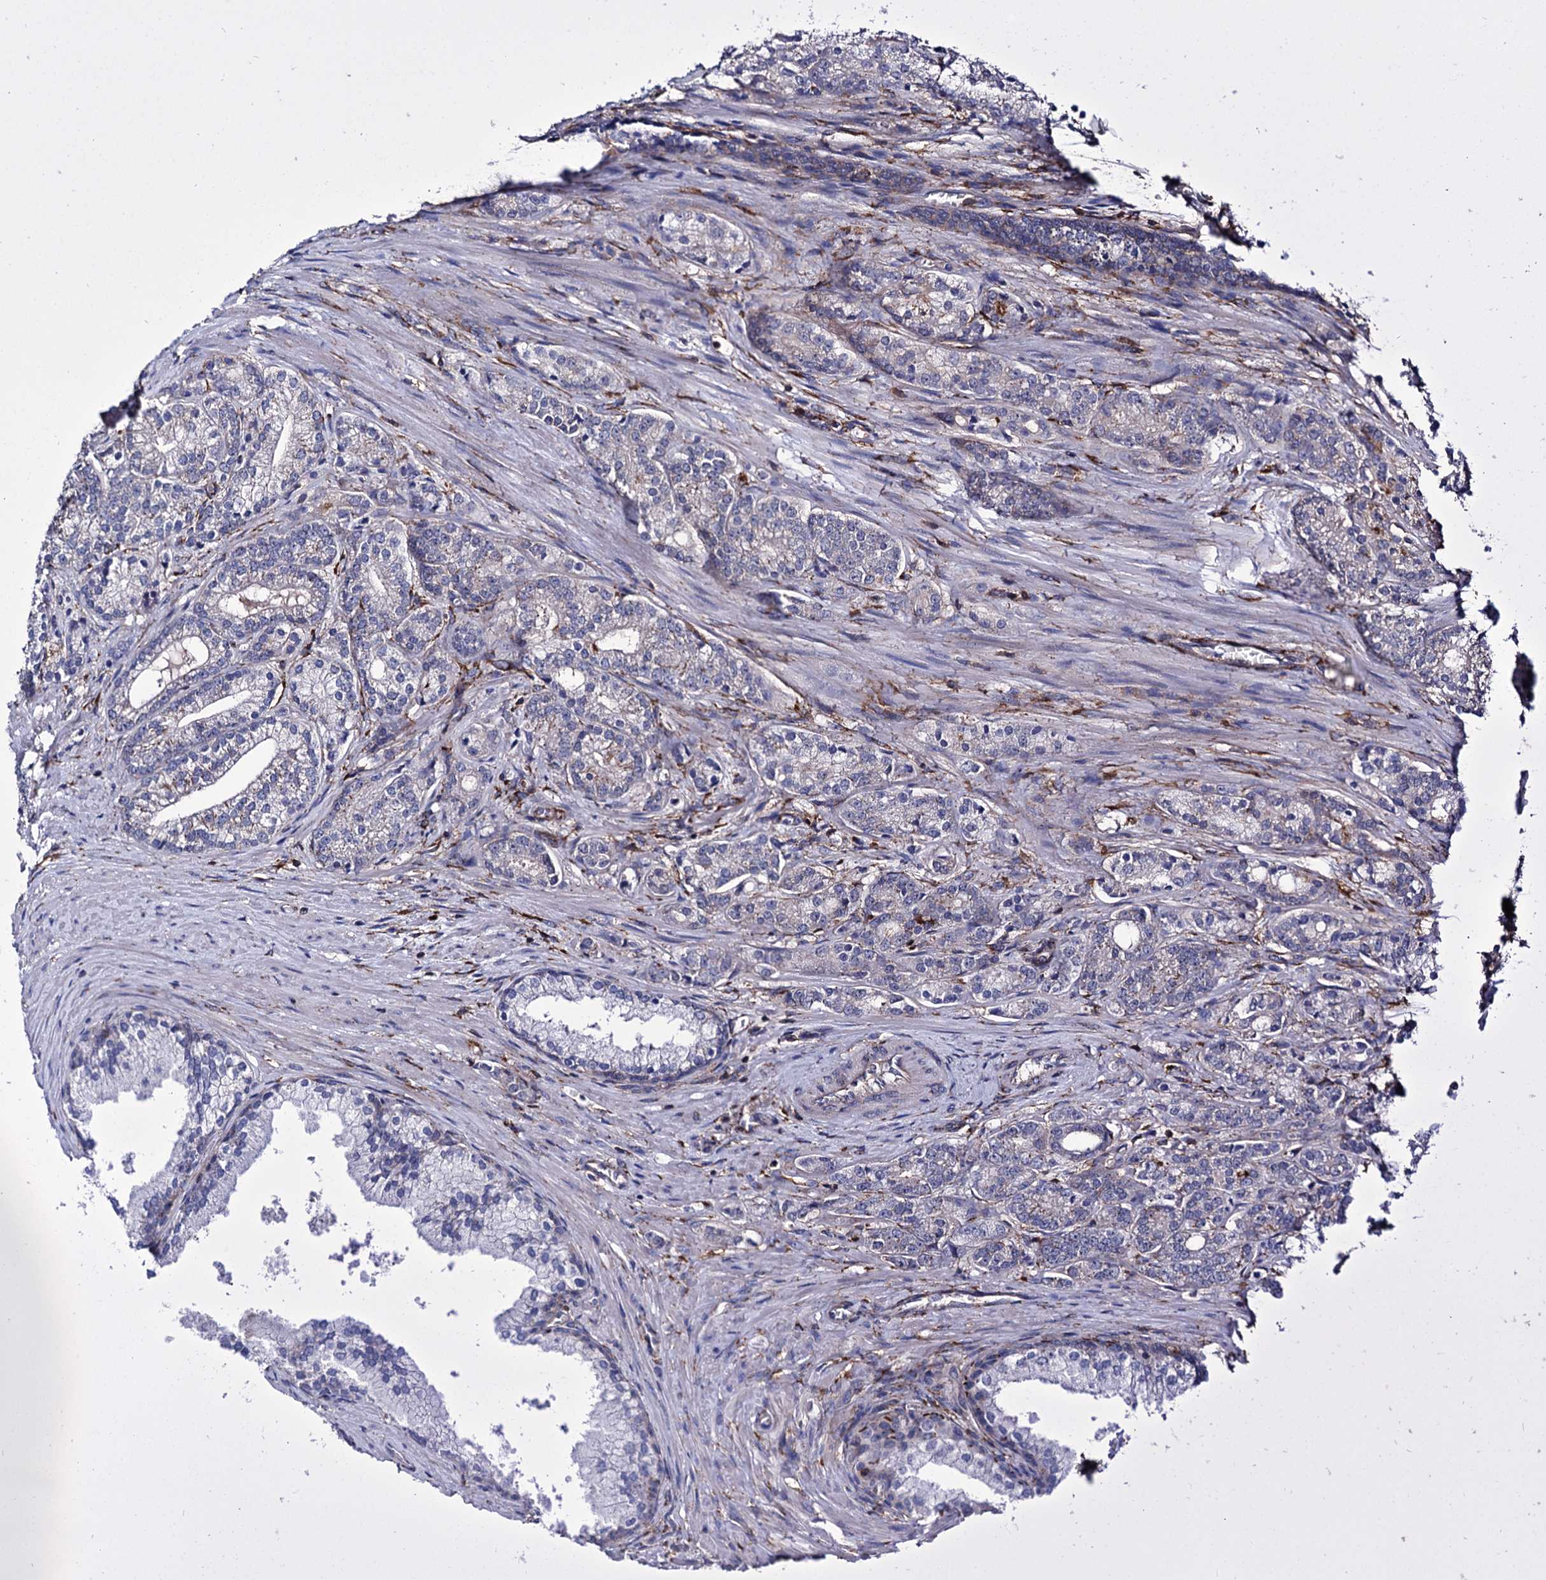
{"staining": {"intensity": "weak", "quantity": "<25%", "location": "cytoplasmic/membranous"}, "tissue": "prostate cancer", "cell_type": "Tumor cells", "image_type": "cancer", "snomed": [{"axis": "morphology", "description": "Adenocarcinoma, Low grade"}, {"axis": "topography", "description": "Prostate"}], "caption": "Prostate cancer was stained to show a protein in brown. There is no significant expression in tumor cells.", "gene": "DEF6", "patient": {"sex": "male", "age": 71}}